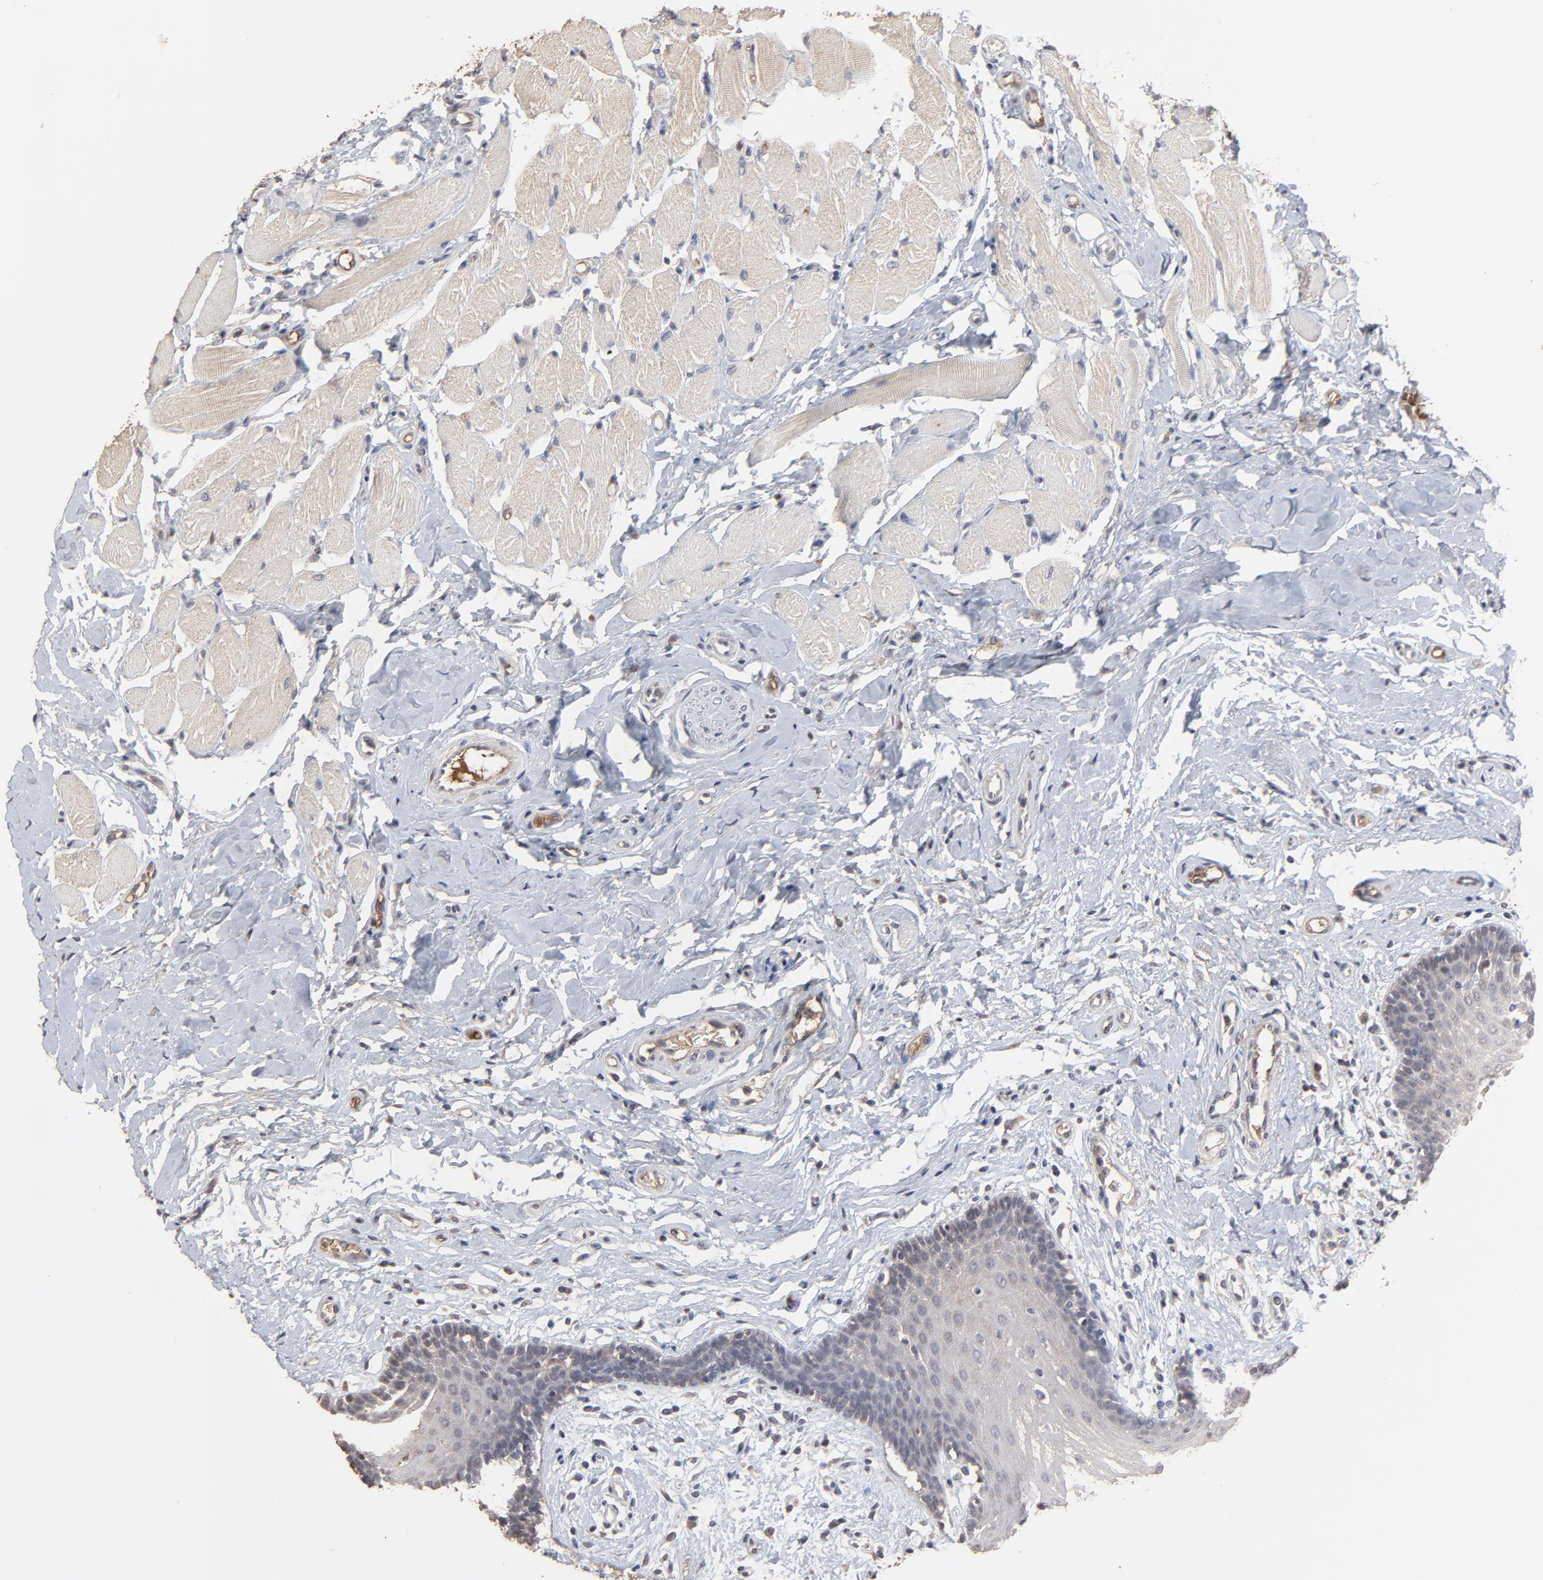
{"staining": {"intensity": "weak", "quantity": "<25%", "location": "cytoplasmic/membranous"}, "tissue": "oral mucosa", "cell_type": "Squamous epithelial cells", "image_type": "normal", "snomed": [{"axis": "morphology", "description": "Normal tissue, NOS"}, {"axis": "topography", "description": "Oral tissue"}], "caption": "An immunohistochemistry histopathology image of benign oral mucosa is shown. There is no staining in squamous epithelial cells of oral mucosa.", "gene": "VPREB3", "patient": {"sex": "male", "age": 62}}